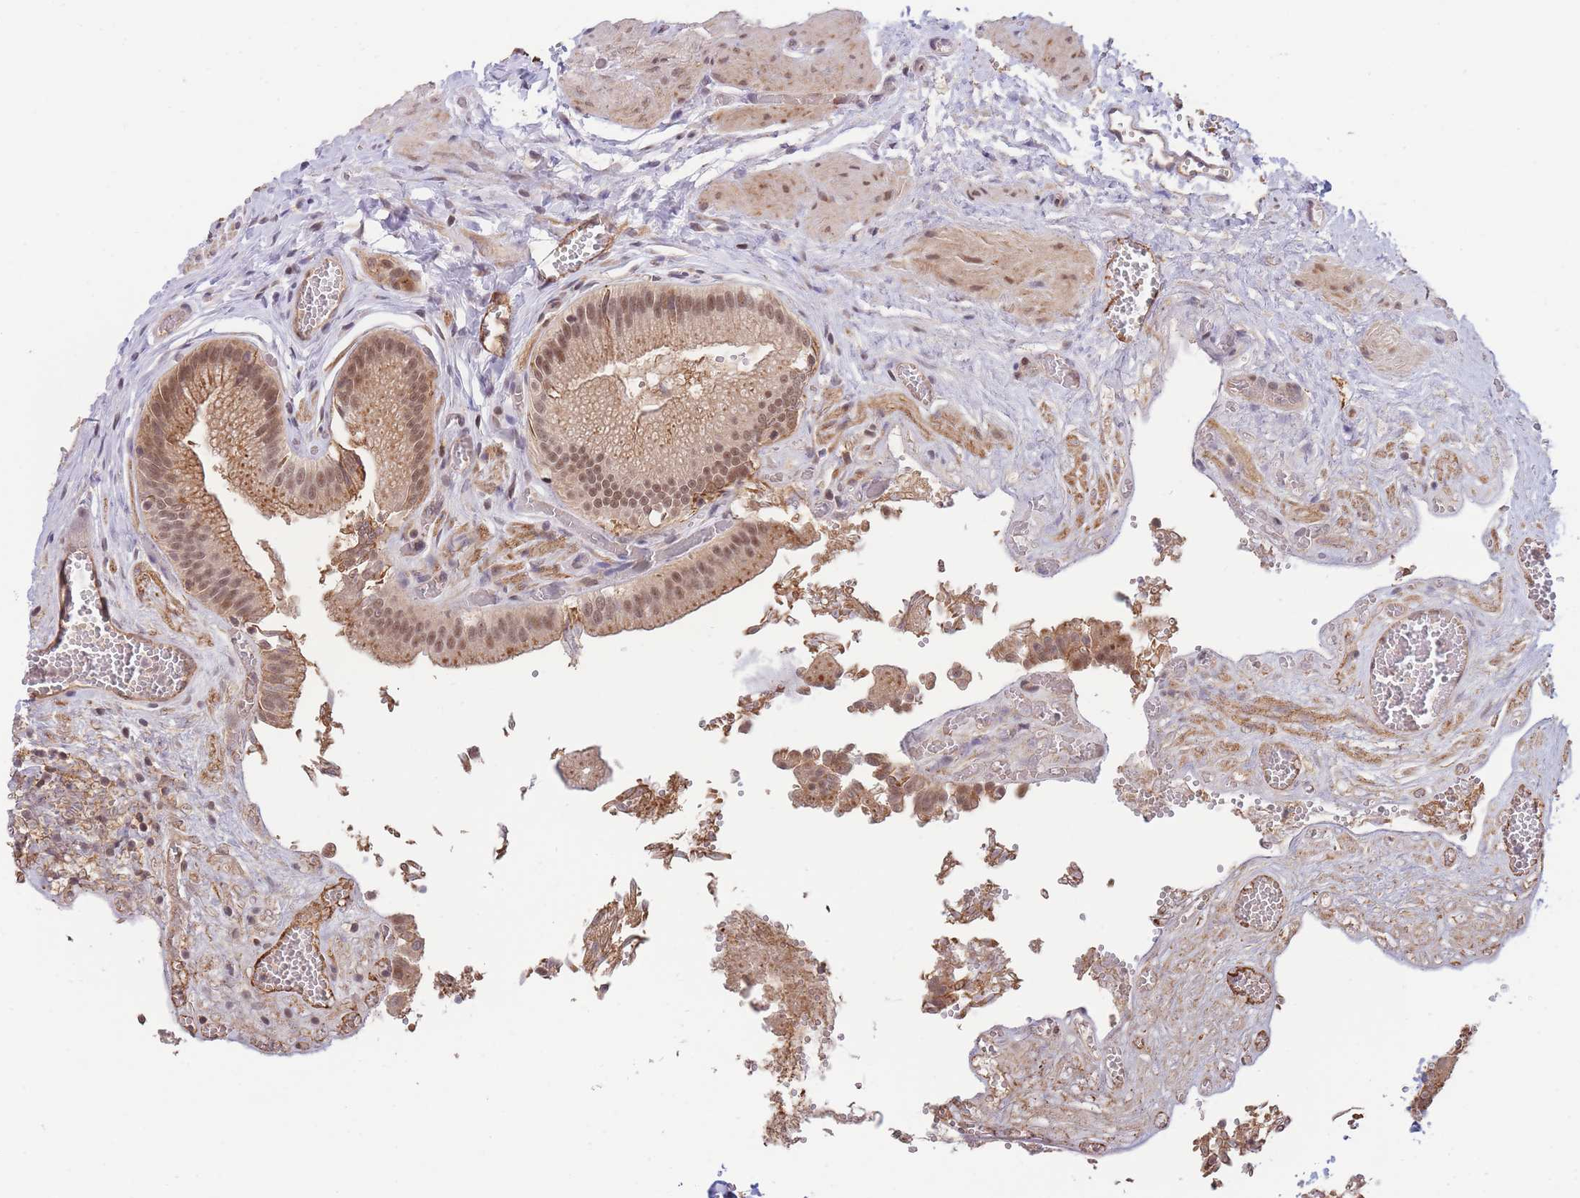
{"staining": {"intensity": "moderate", "quantity": ">75%", "location": "cytoplasmic/membranous,nuclear"}, "tissue": "gallbladder", "cell_type": "Glandular cells", "image_type": "normal", "snomed": [{"axis": "morphology", "description": "Normal tissue, NOS"}, {"axis": "topography", "description": "Gallbladder"}, {"axis": "topography", "description": "Peripheral nerve tissue"}], "caption": "This histopathology image exhibits immunohistochemistry (IHC) staining of unremarkable gallbladder, with medium moderate cytoplasmic/membranous,nuclear staining in approximately >75% of glandular cells.", "gene": "BOD1L1", "patient": {"sex": "male", "age": 17}}